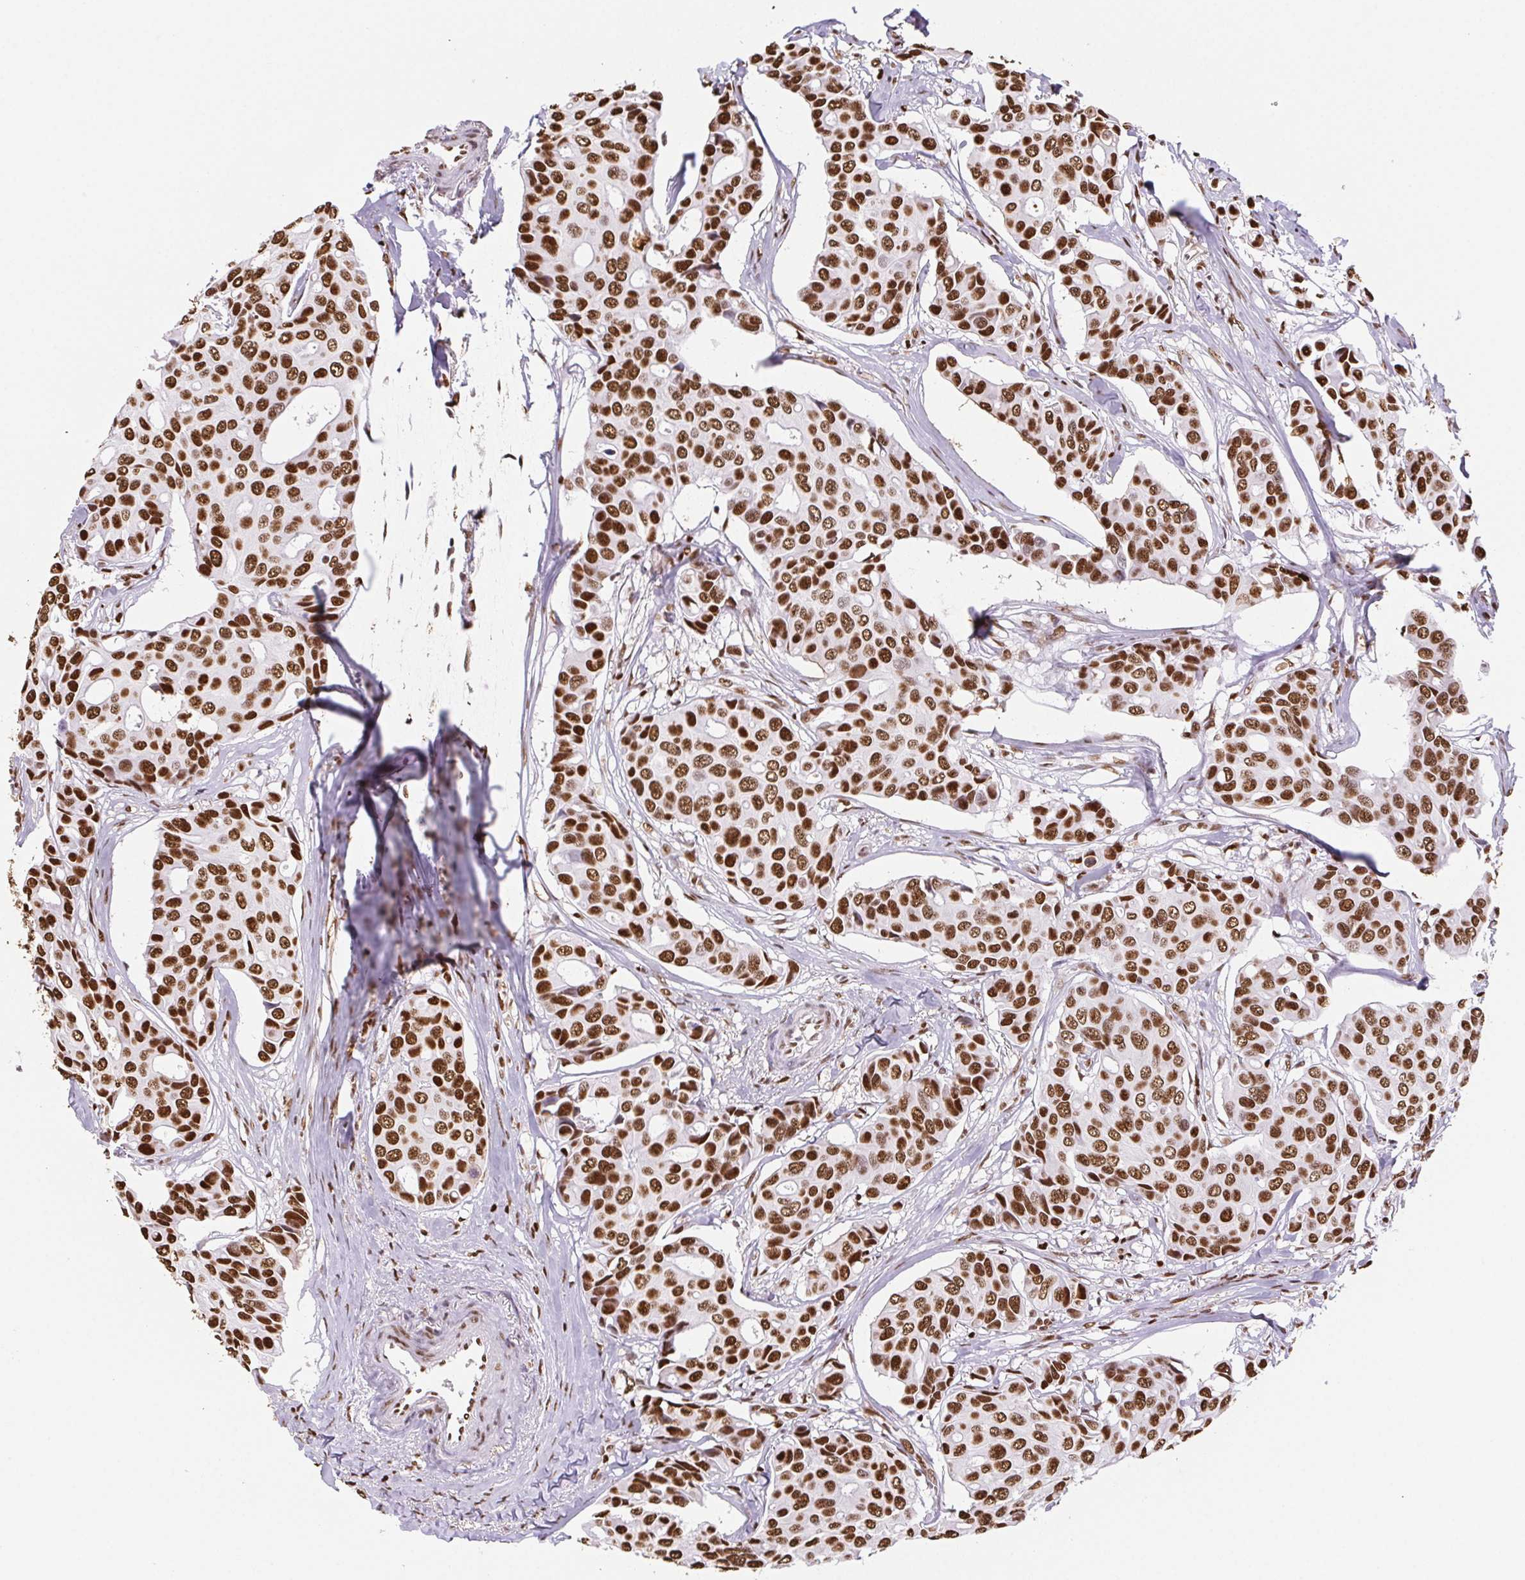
{"staining": {"intensity": "strong", "quantity": ">75%", "location": "nuclear"}, "tissue": "breast cancer", "cell_type": "Tumor cells", "image_type": "cancer", "snomed": [{"axis": "morphology", "description": "Duct carcinoma"}, {"axis": "topography", "description": "Breast"}], "caption": "DAB immunohistochemical staining of breast cancer (infiltrating ductal carcinoma) demonstrates strong nuclear protein staining in about >75% of tumor cells.", "gene": "SET", "patient": {"sex": "female", "age": 54}}